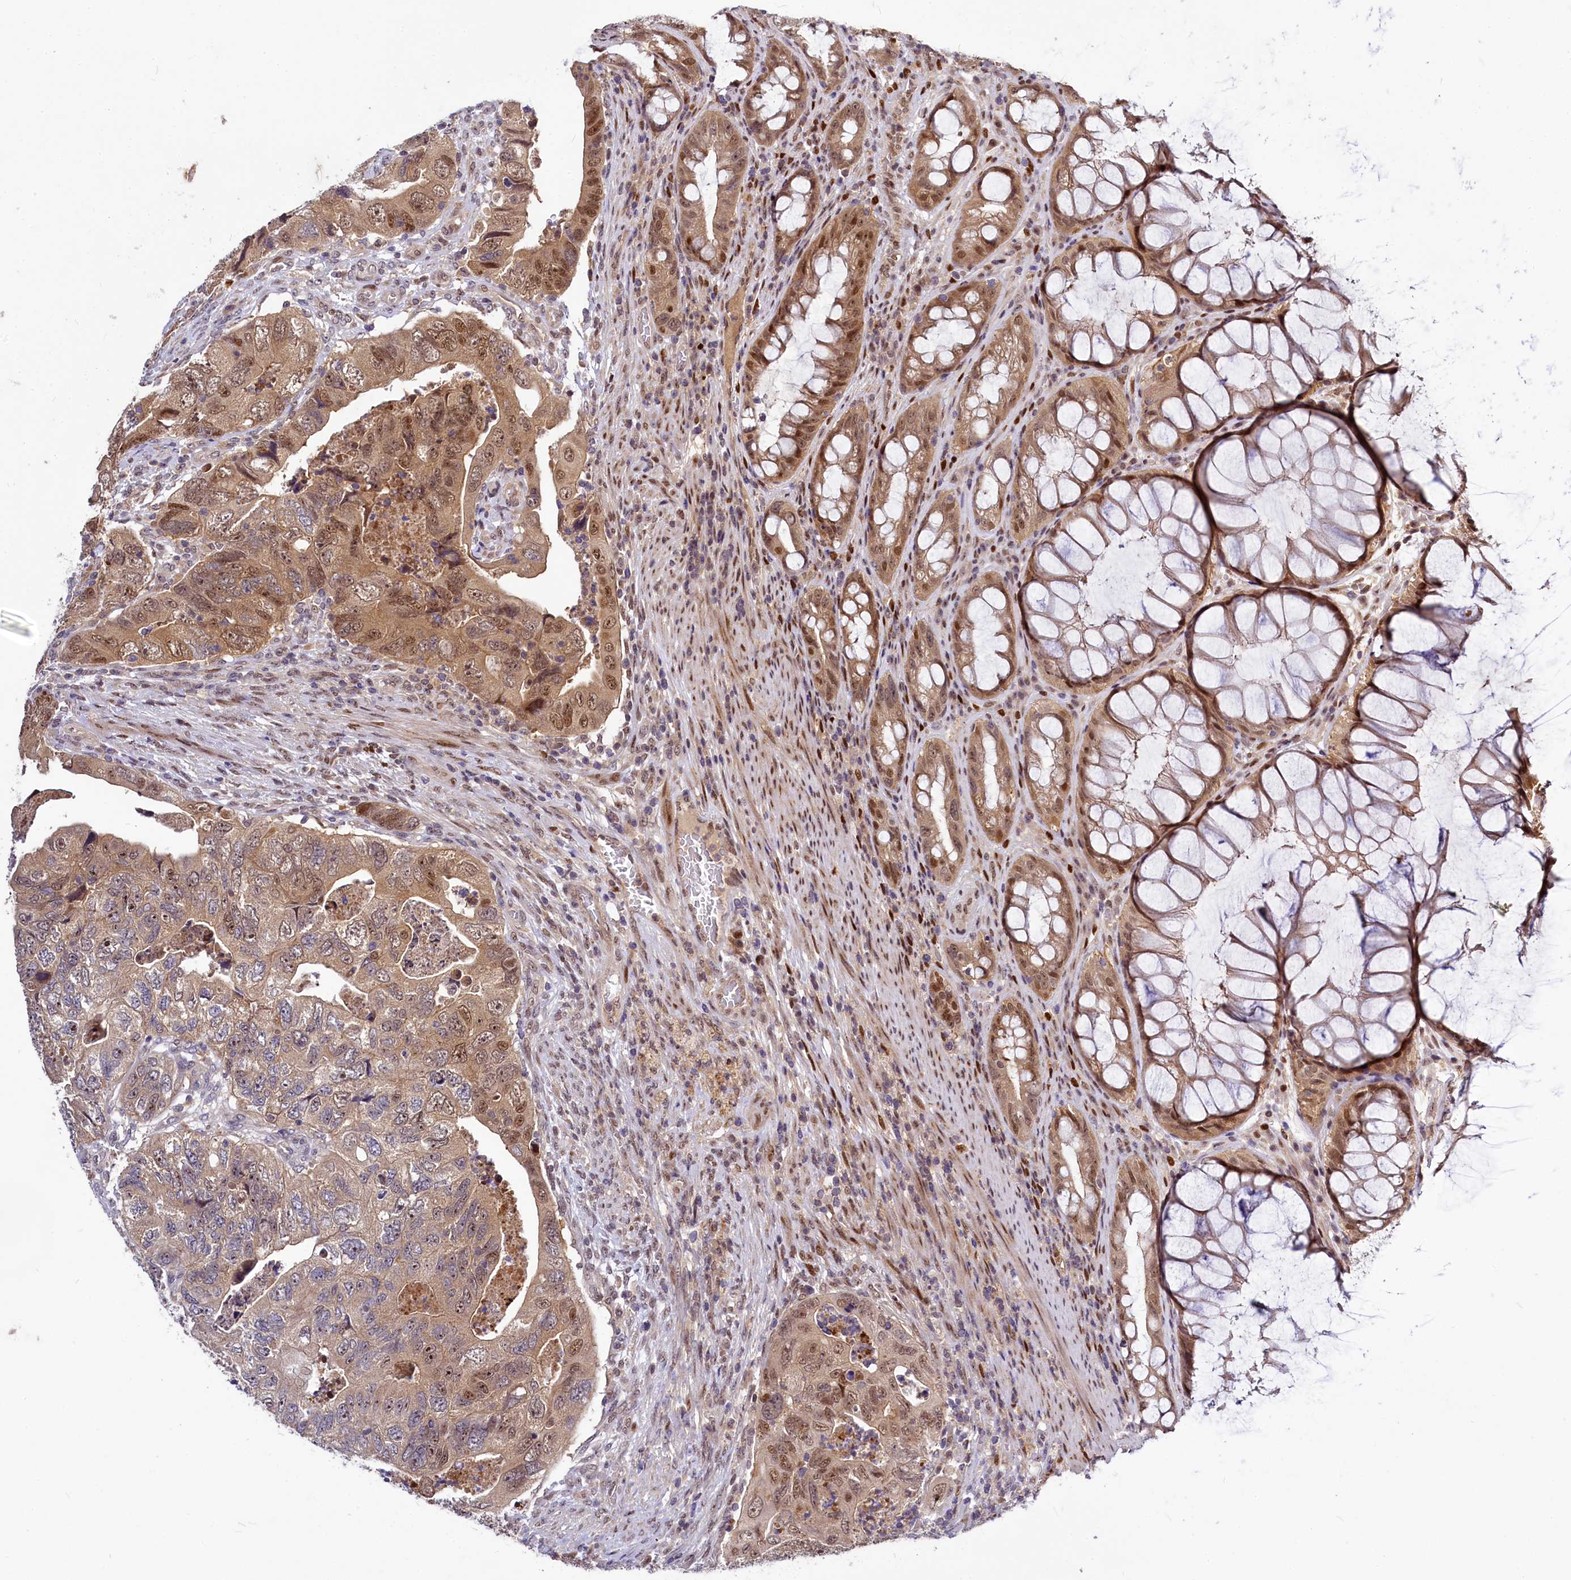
{"staining": {"intensity": "moderate", "quantity": "25%-75%", "location": "cytoplasmic/membranous,nuclear"}, "tissue": "colorectal cancer", "cell_type": "Tumor cells", "image_type": "cancer", "snomed": [{"axis": "morphology", "description": "Adenocarcinoma, NOS"}, {"axis": "topography", "description": "Rectum"}], "caption": "Tumor cells demonstrate medium levels of moderate cytoplasmic/membranous and nuclear expression in about 25%-75% of cells in human colorectal adenocarcinoma.", "gene": "MAML2", "patient": {"sex": "male", "age": 63}}